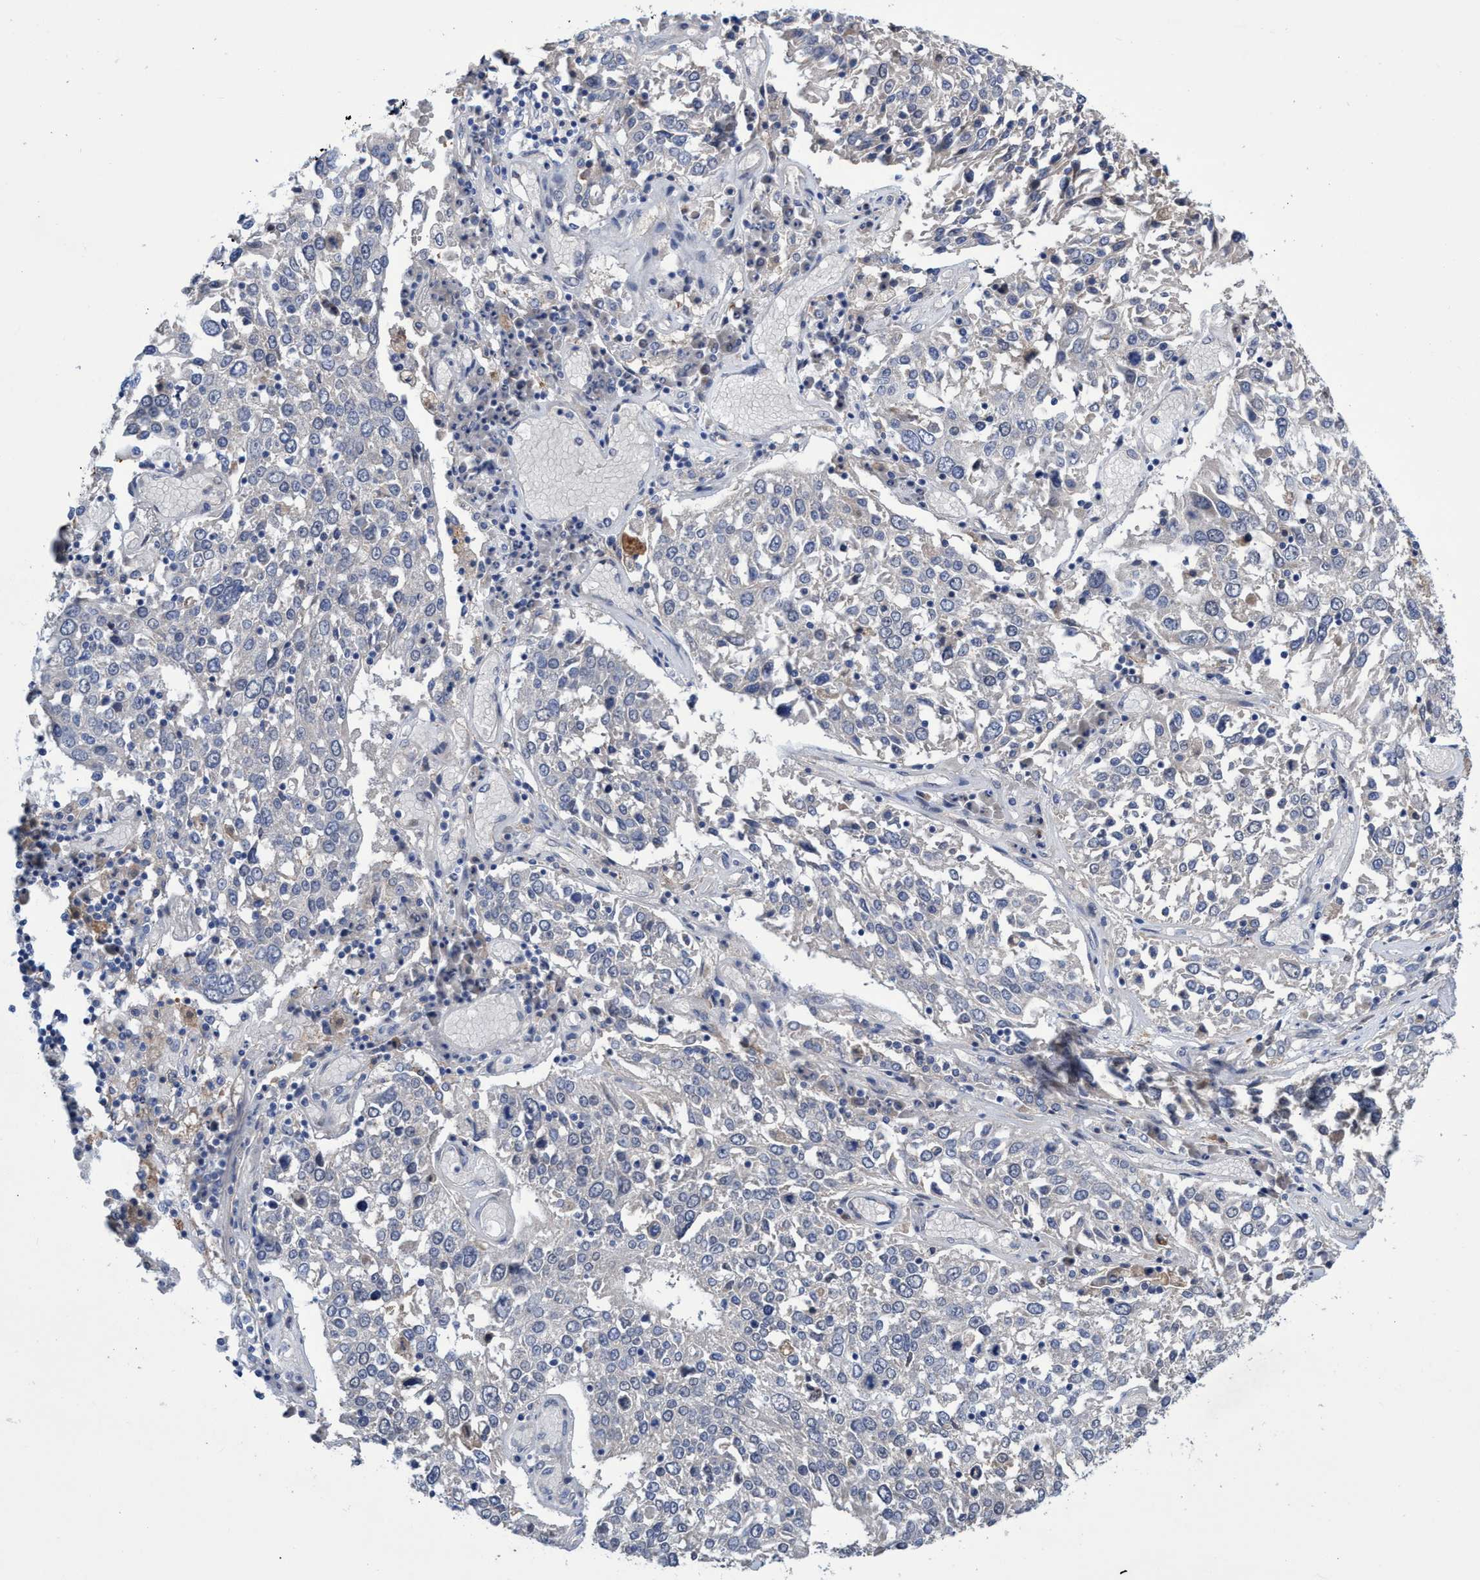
{"staining": {"intensity": "negative", "quantity": "none", "location": "none"}, "tissue": "lung cancer", "cell_type": "Tumor cells", "image_type": "cancer", "snomed": [{"axis": "morphology", "description": "Squamous cell carcinoma, NOS"}, {"axis": "topography", "description": "Lung"}], "caption": "Immunohistochemistry (IHC) histopathology image of squamous cell carcinoma (lung) stained for a protein (brown), which reveals no expression in tumor cells.", "gene": "SVEP1", "patient": {"sex": "male", "age": 65}}